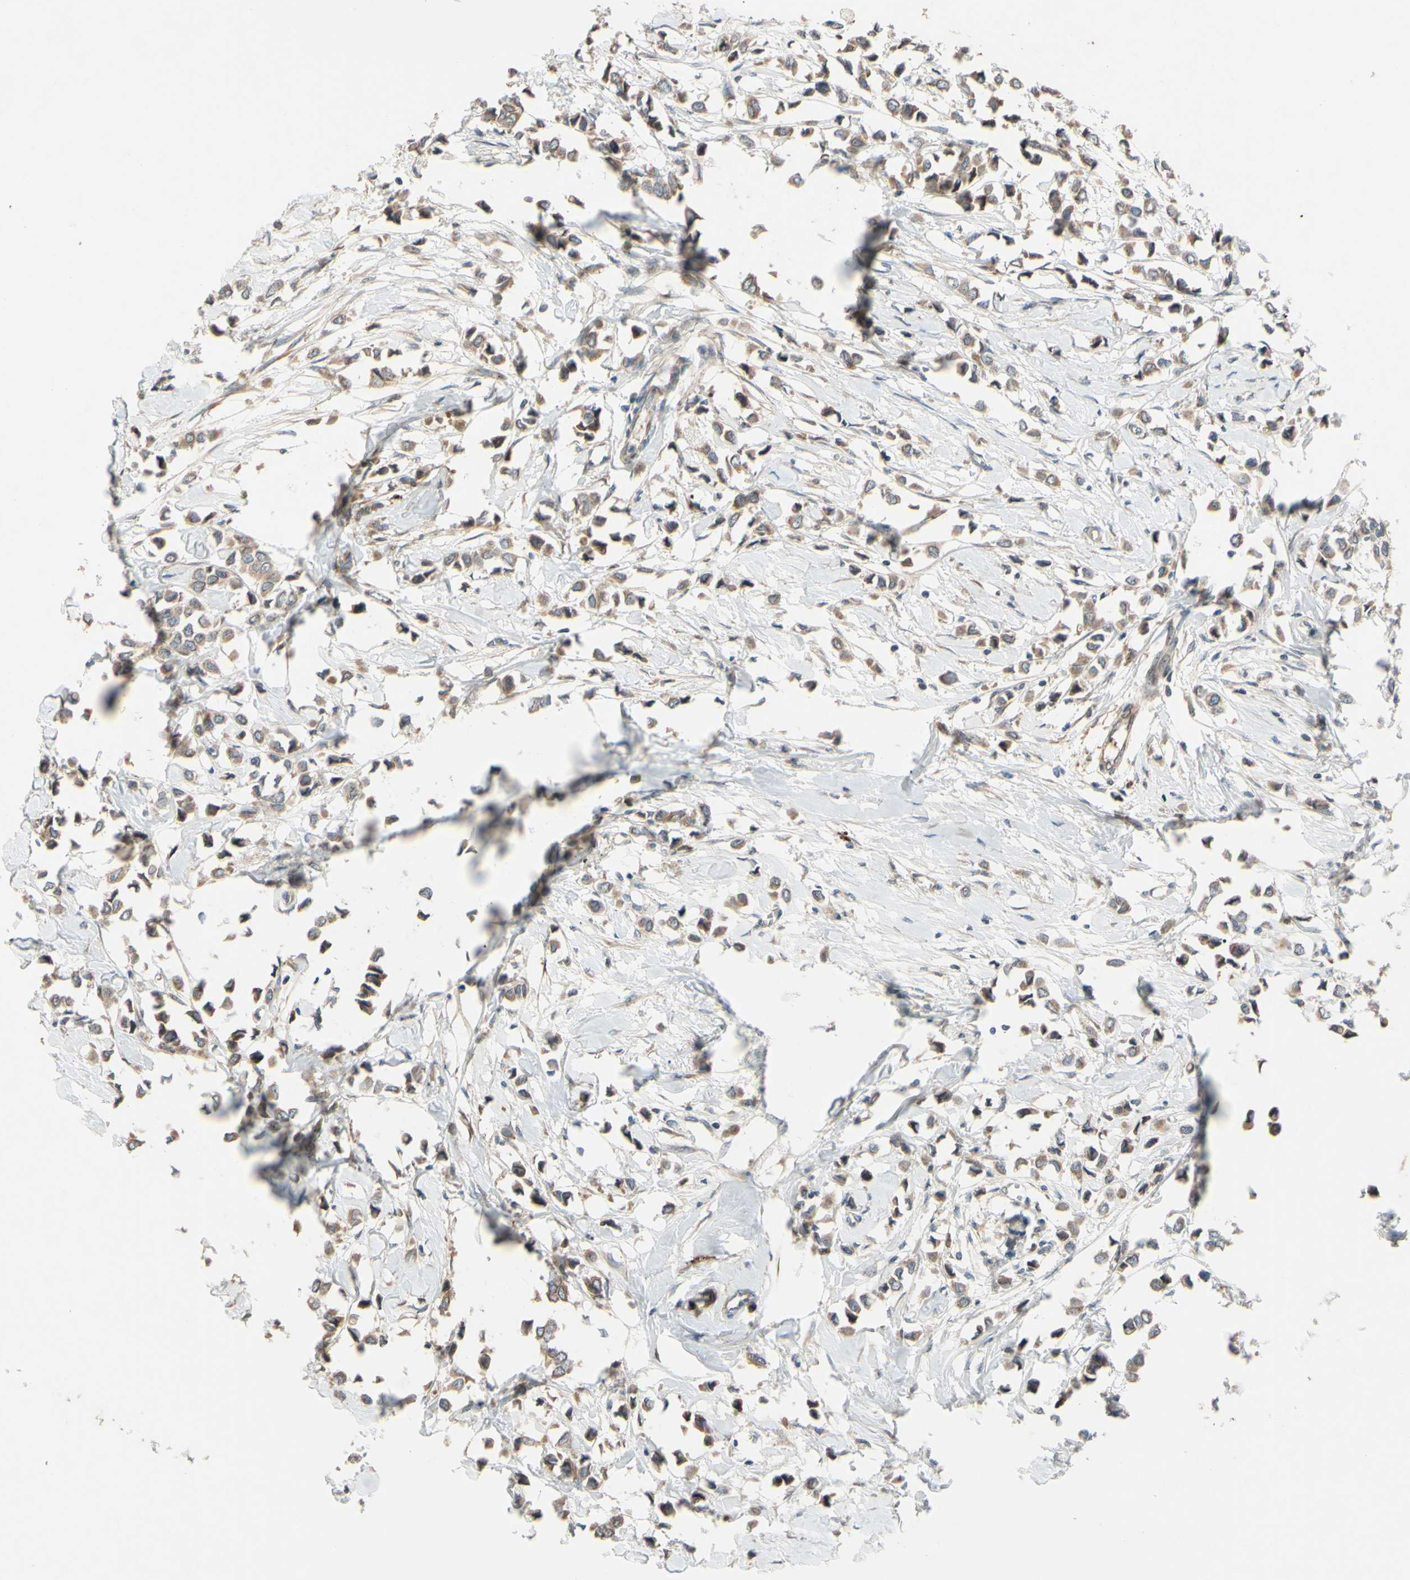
{"staining": {"intensity": "moderate", "quantity": ">75%", "location": "cytoplasmic/membranous"}, "tissue": "breast cancer", "cell_type": "Tumor cells", "image_type": "cancer", "snomed": [{"axis": "morphology", "description": "Lobular carcinoma"}, {"axis": "topography", "description": "Breast"}], "caption": "The histopathology image displays staining of lobular carcinoma (breast), revealing moderate cytoplasmic/membranous protein positivity (brown color) within tumor cells. (IHC, brightfield microscopy, high magnification).", "gene": "SPTLC1", "patient": {"sex": "female", "age": 51}}